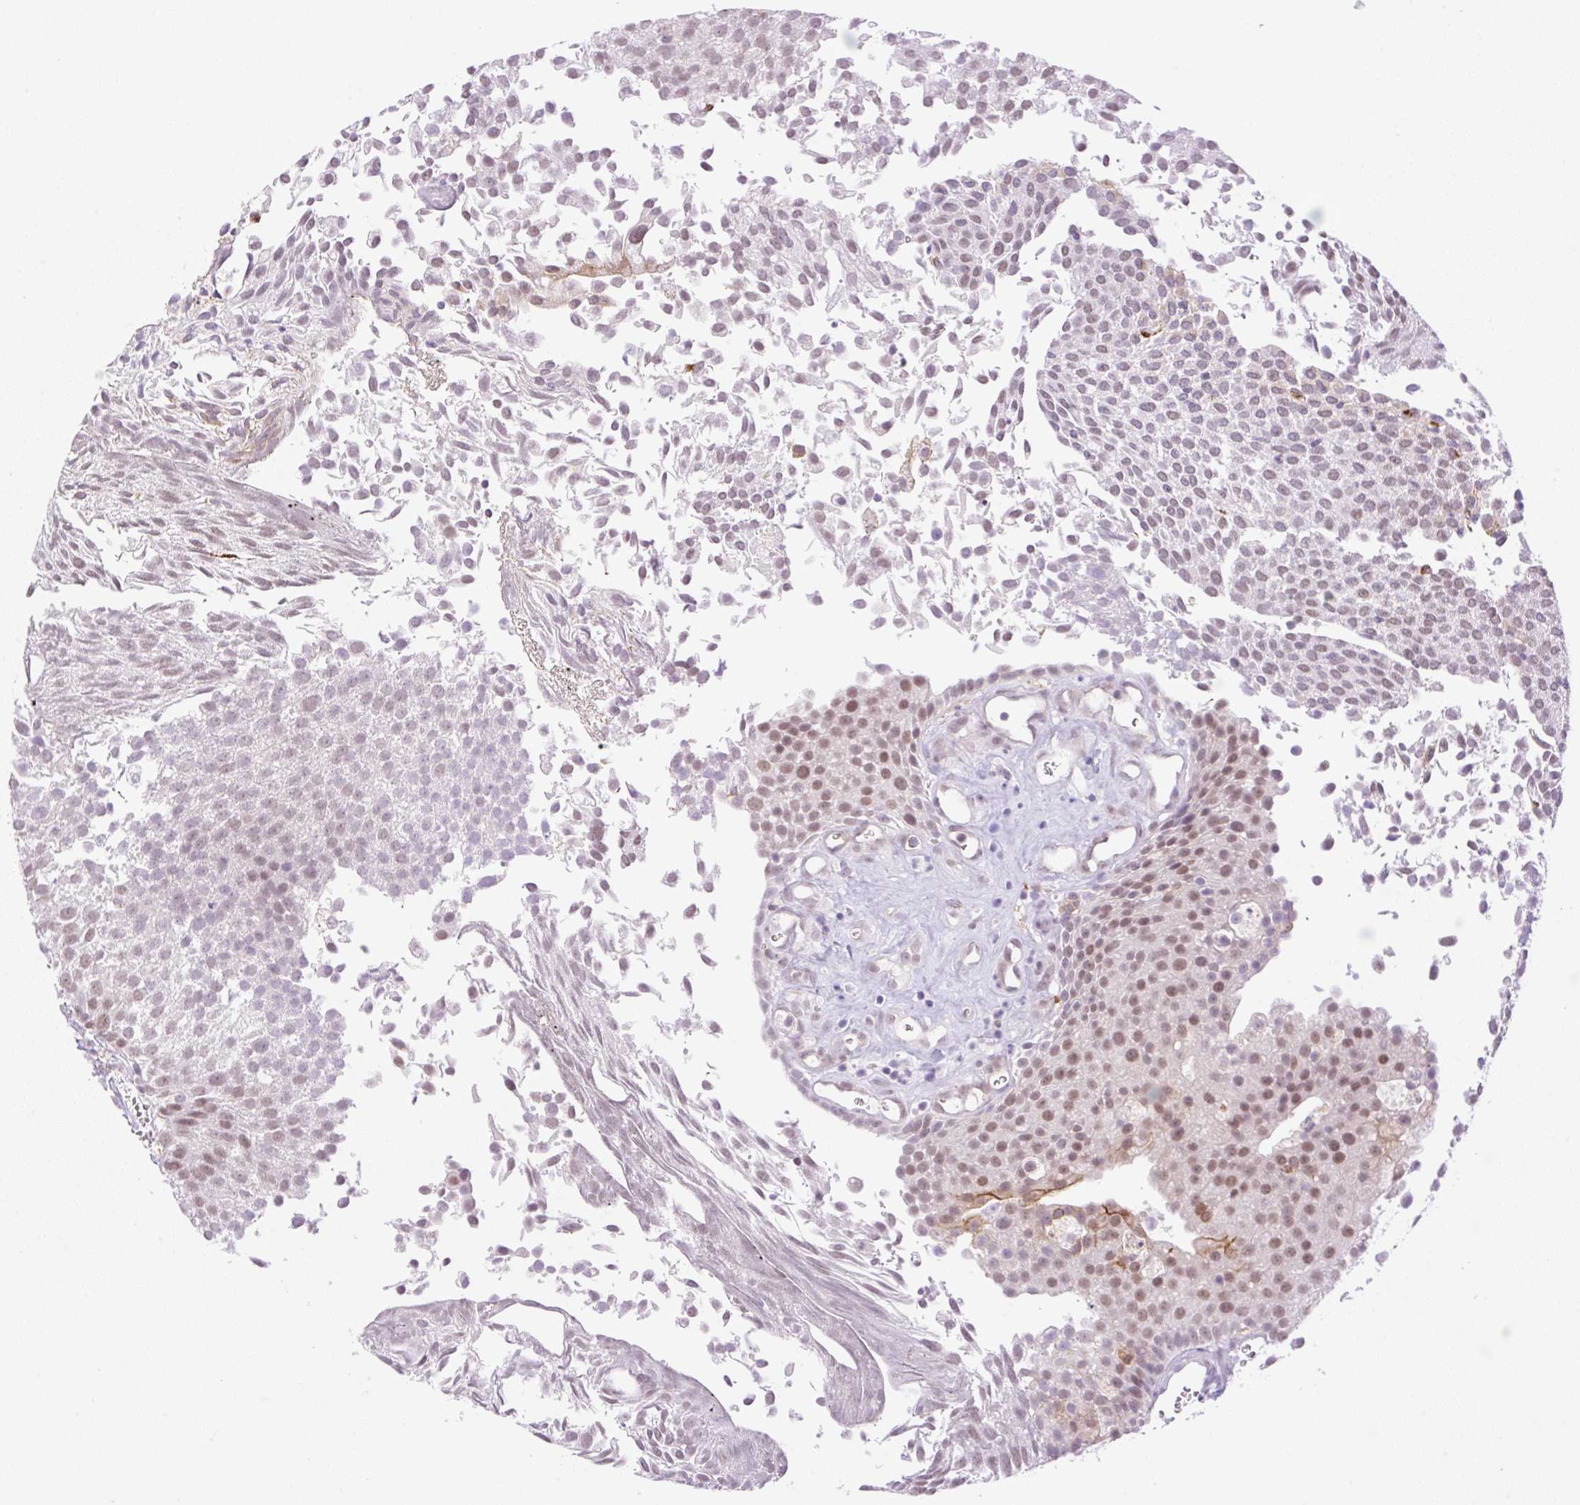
{"staining": {"intensity": "moderate", "quantity": "25%-75%", "location": "nuclear"}, "tissue": "urothelial cancer", "cell_type": "Tumor cells", "image_type": "cancer", "snomed": [{"axis": "morphology", "description": "Urothelial carcinoma, Low grade"}, {"axis": "topography", "description": "Urinary bladder"}], "caption": "Low-grade urothelial carcinoma stained for a protein reveals moderate nuclear positivity in tumor cells. The staining is performed using DAB brown chromogen to label protein expression. The nuclei are counter-stained blue using hematoxylin.", "gene": "PALM3", "patient": {"sex": "female", "age": 79}}